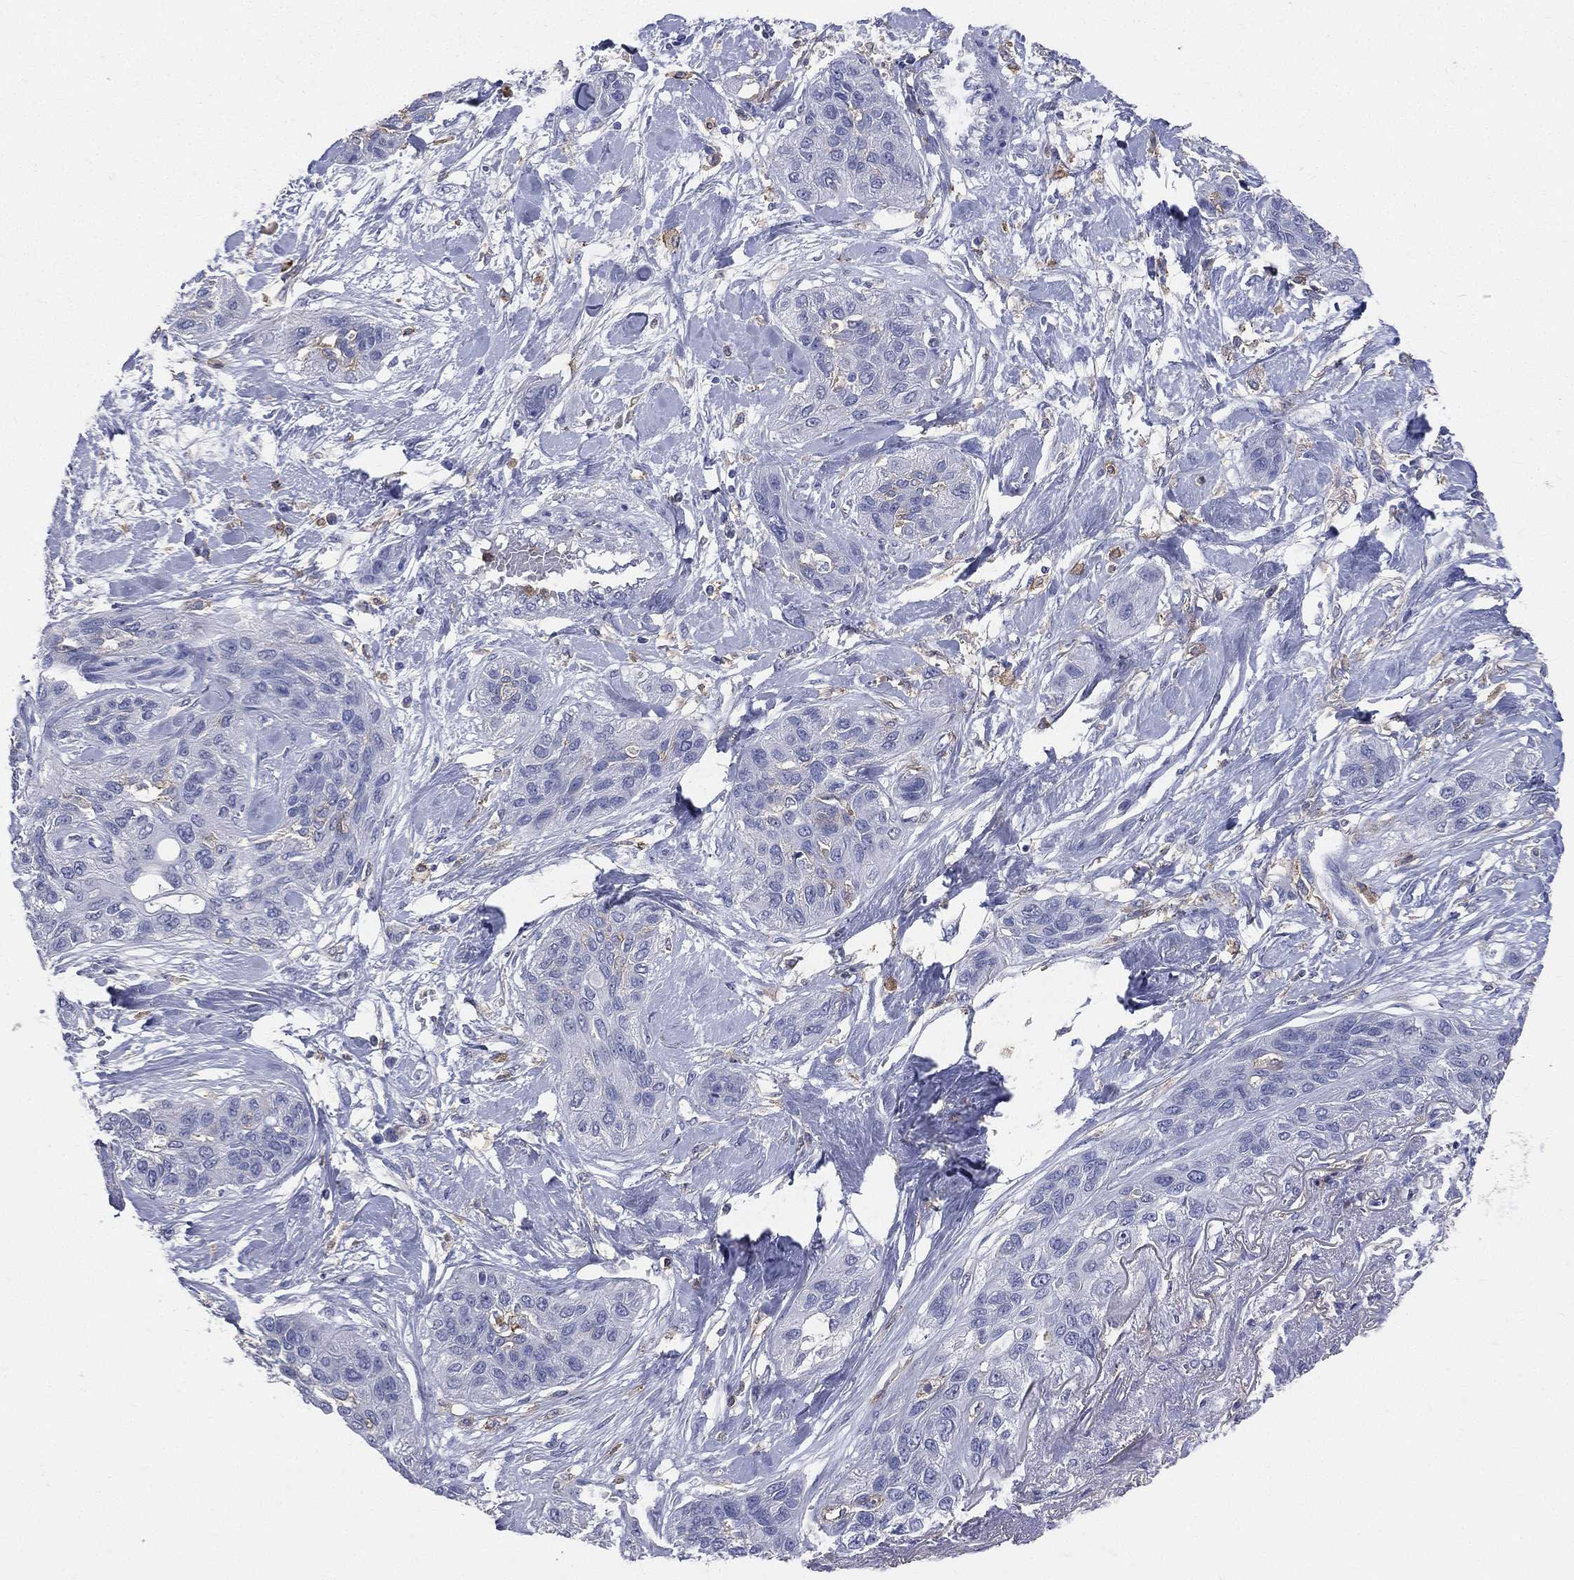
{"staining": {"intensity": "negative", "quantity": "none", "location": "none"}, "tissue": "lung cancer", "cell_type": "Tumor cells", "image_type": "cancer", "snomed": [{"axis": "morphology", "description": "Squamous cell carcinoma, NOS"}, {"axis": "topography", "description": "Lung"}], "caption": "Immunohistochemistry (IHC) image of squamous cell carcinoma (lung) stained for a protein (brown), which exhibits no positivity in tumor cells.", "gene": "CD33", "patient": {"sex": "female", "age": 70}}